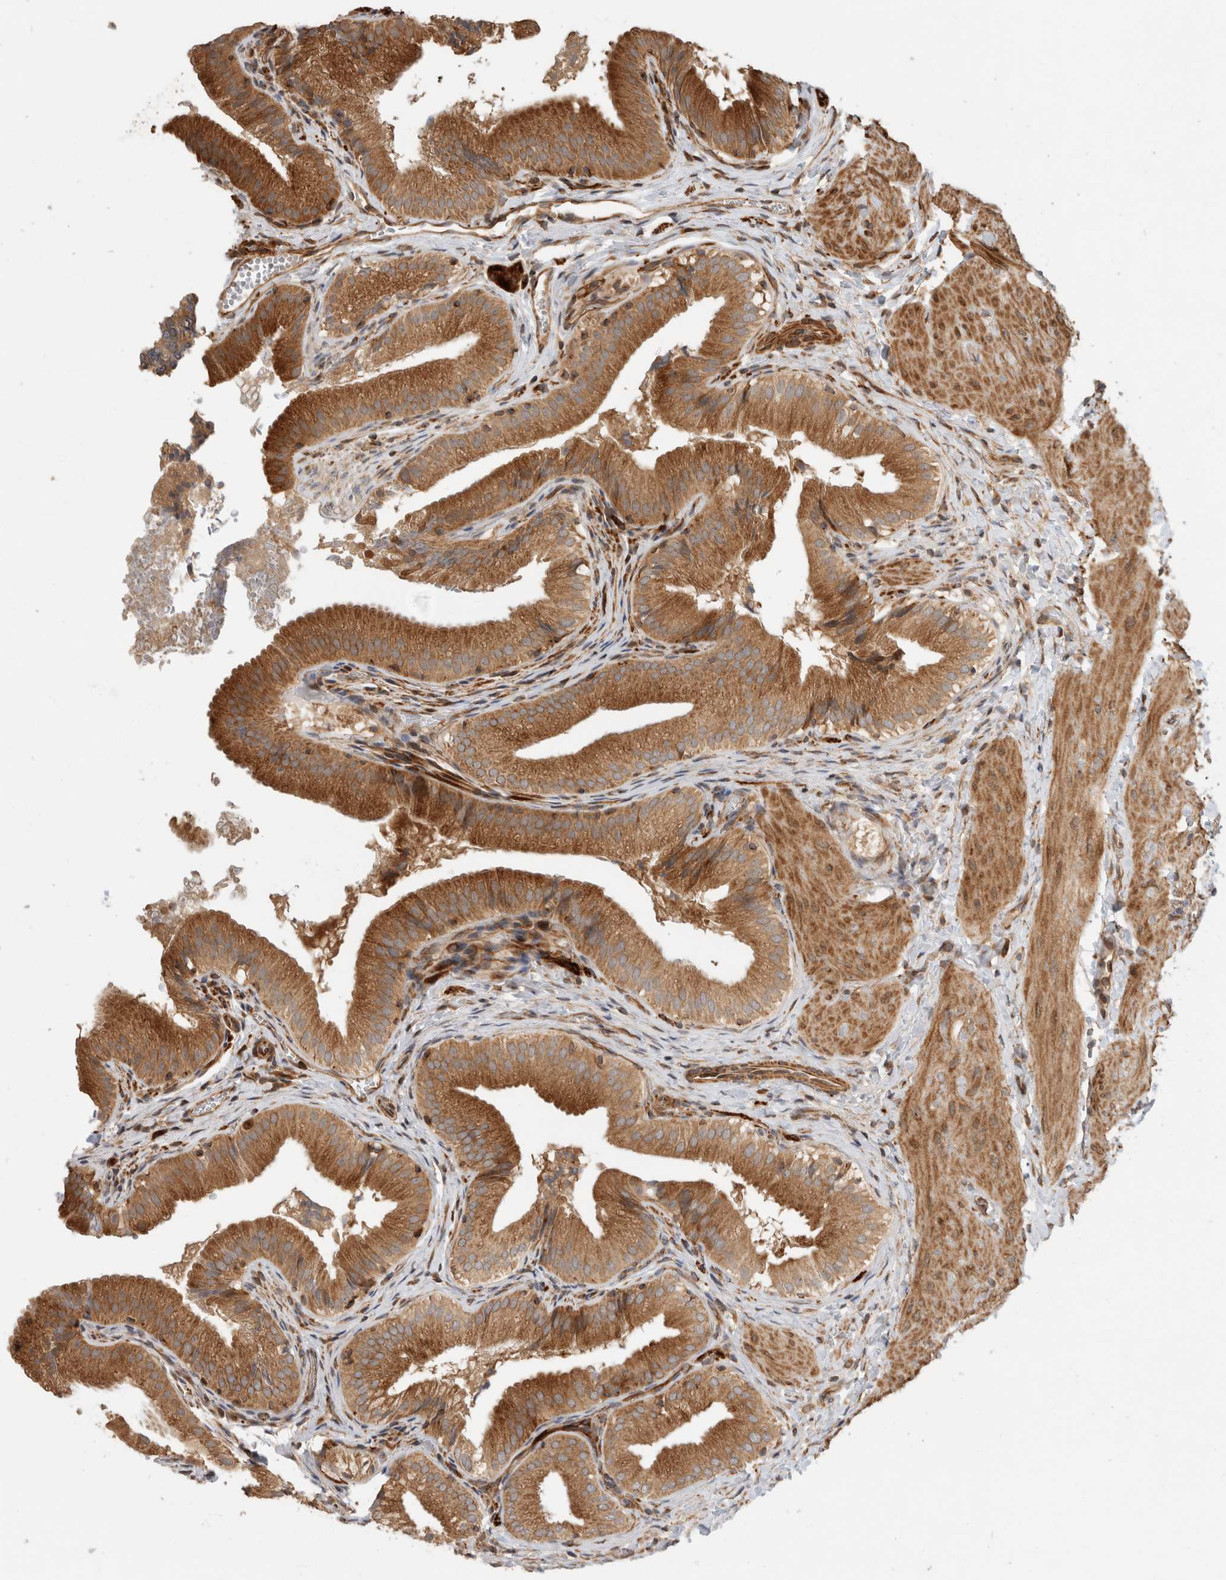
{"staining": {"intensity": "moderate", "quantity": ">75%", "location": "cytoplasmic/membranous"}, "tissue": "gallbladder", "cell_type": "Glandular cells", "image_type": "normal", "snomed": [{"axis": "morphology", "description": "Normal tissue, NOS"}, {"axis": "topography", "description": "Gallbladder"}], "caption": "Immunohistochemical staining of unremarkable human gallbladder shows medium levels of moderate cytoplasmic/membranous positivity in about >75% of glandular cells. The staining was performed using DAB (3,3'-diaminobenzidine) to visualize the protein expression in brown, while the nuclei were stained in blue with hematoxylin (Magnification: 20x).", "gene": "PCDHB15", "patient": {"sex": "female", "age": 30}}